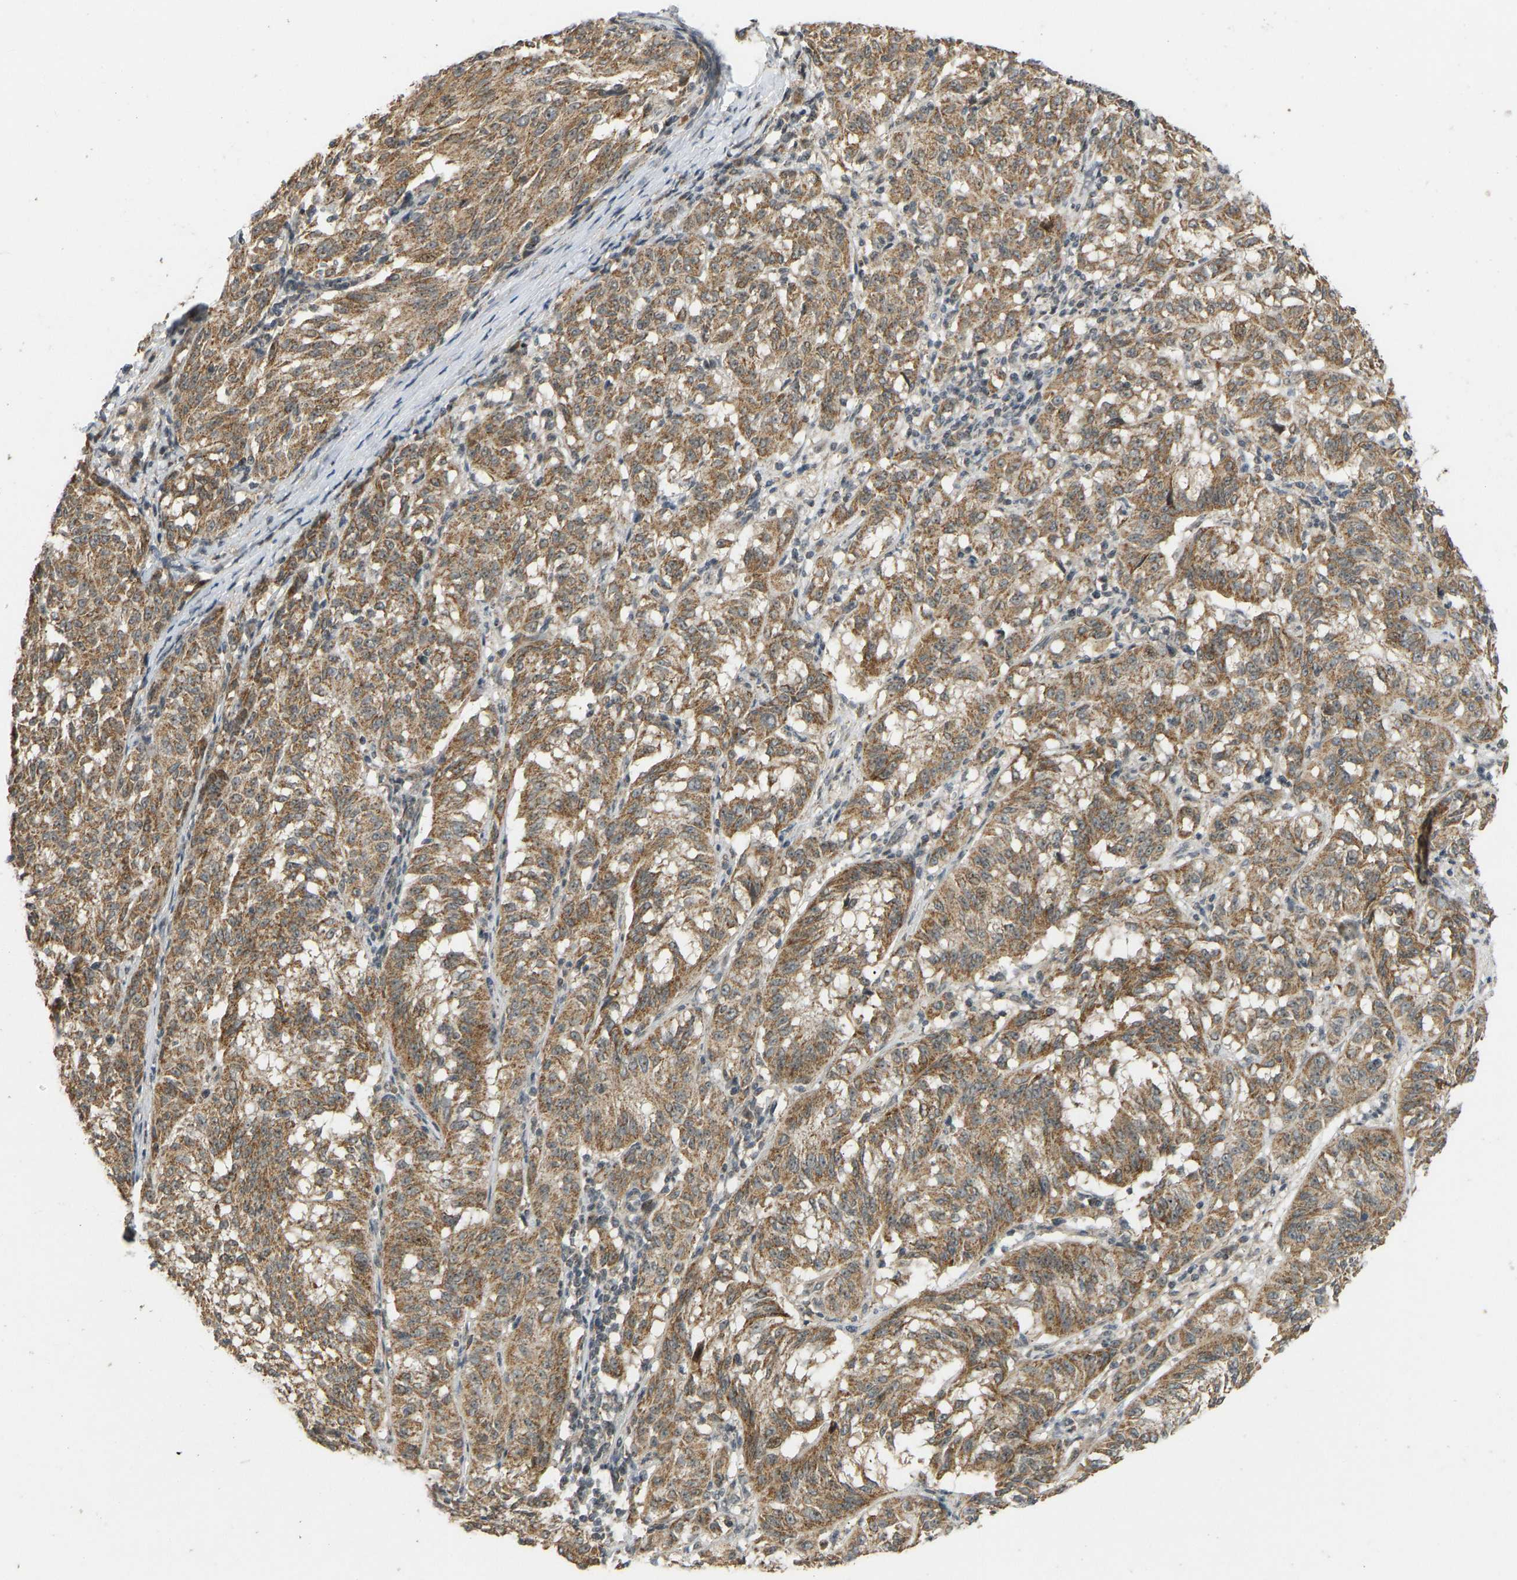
{"staining": {"intensity": "moderate", "quantity": ">75%", "location": "cytoplasmic/membranous"}, "tissue": "melanoma", "cell_type": "Tumor cells", "image_type": "cancer", "snomed": [{"axis": "morphology", "description": "Malignant melanoma, NOS"}, {"axis": "topography", "description": "Skin"}], "caption": "Immunohistochemical staining of malignant melanoma exhibits moderate cytoplasmic/membranous protein expression in about >75% of tumor cells.", "gene": "ACADS", "patient": {"sex": "female", "age": 72}}